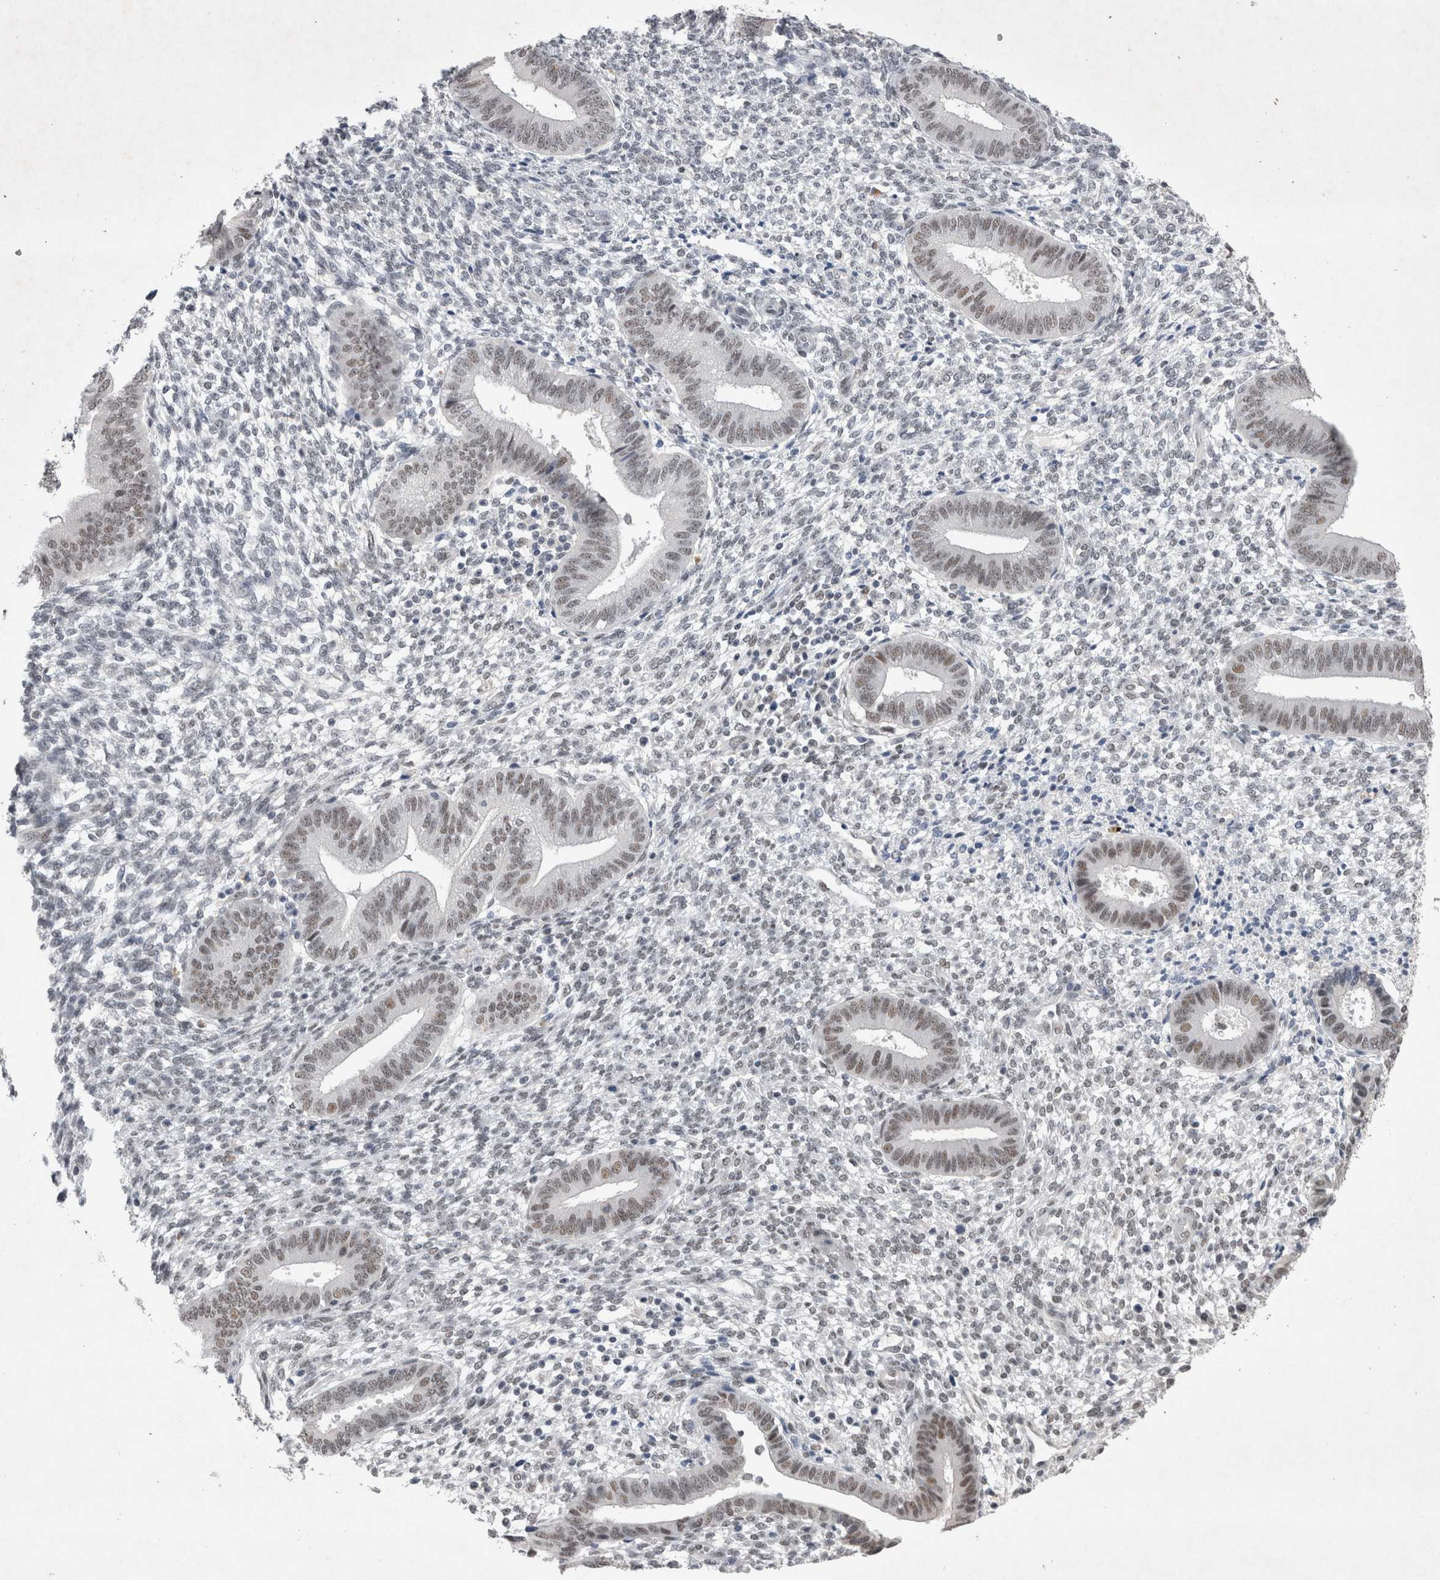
{"staining": {"intensity": "negative", "quantity": "none", "location": "none"}, "tissue": "endometrium", "cell_type": "Cells in endometrial stroma", "image_type": "normal", "snomed": [{"axis": "morphology", "description": "Normal tissue, NOS"}, {"axis": "topography", "description": "Endometrium"}], "caption": "High power microscopy histopathology image of an immunohistochemistry micrograph of benign endometrium, revealing no significant positivity in cells in endometrial stroma. (Immunohistochemistry, brightfield microscopy, high magnification).", "gene": "RBM6", "patient": {"sex": "female", "age": 46}}